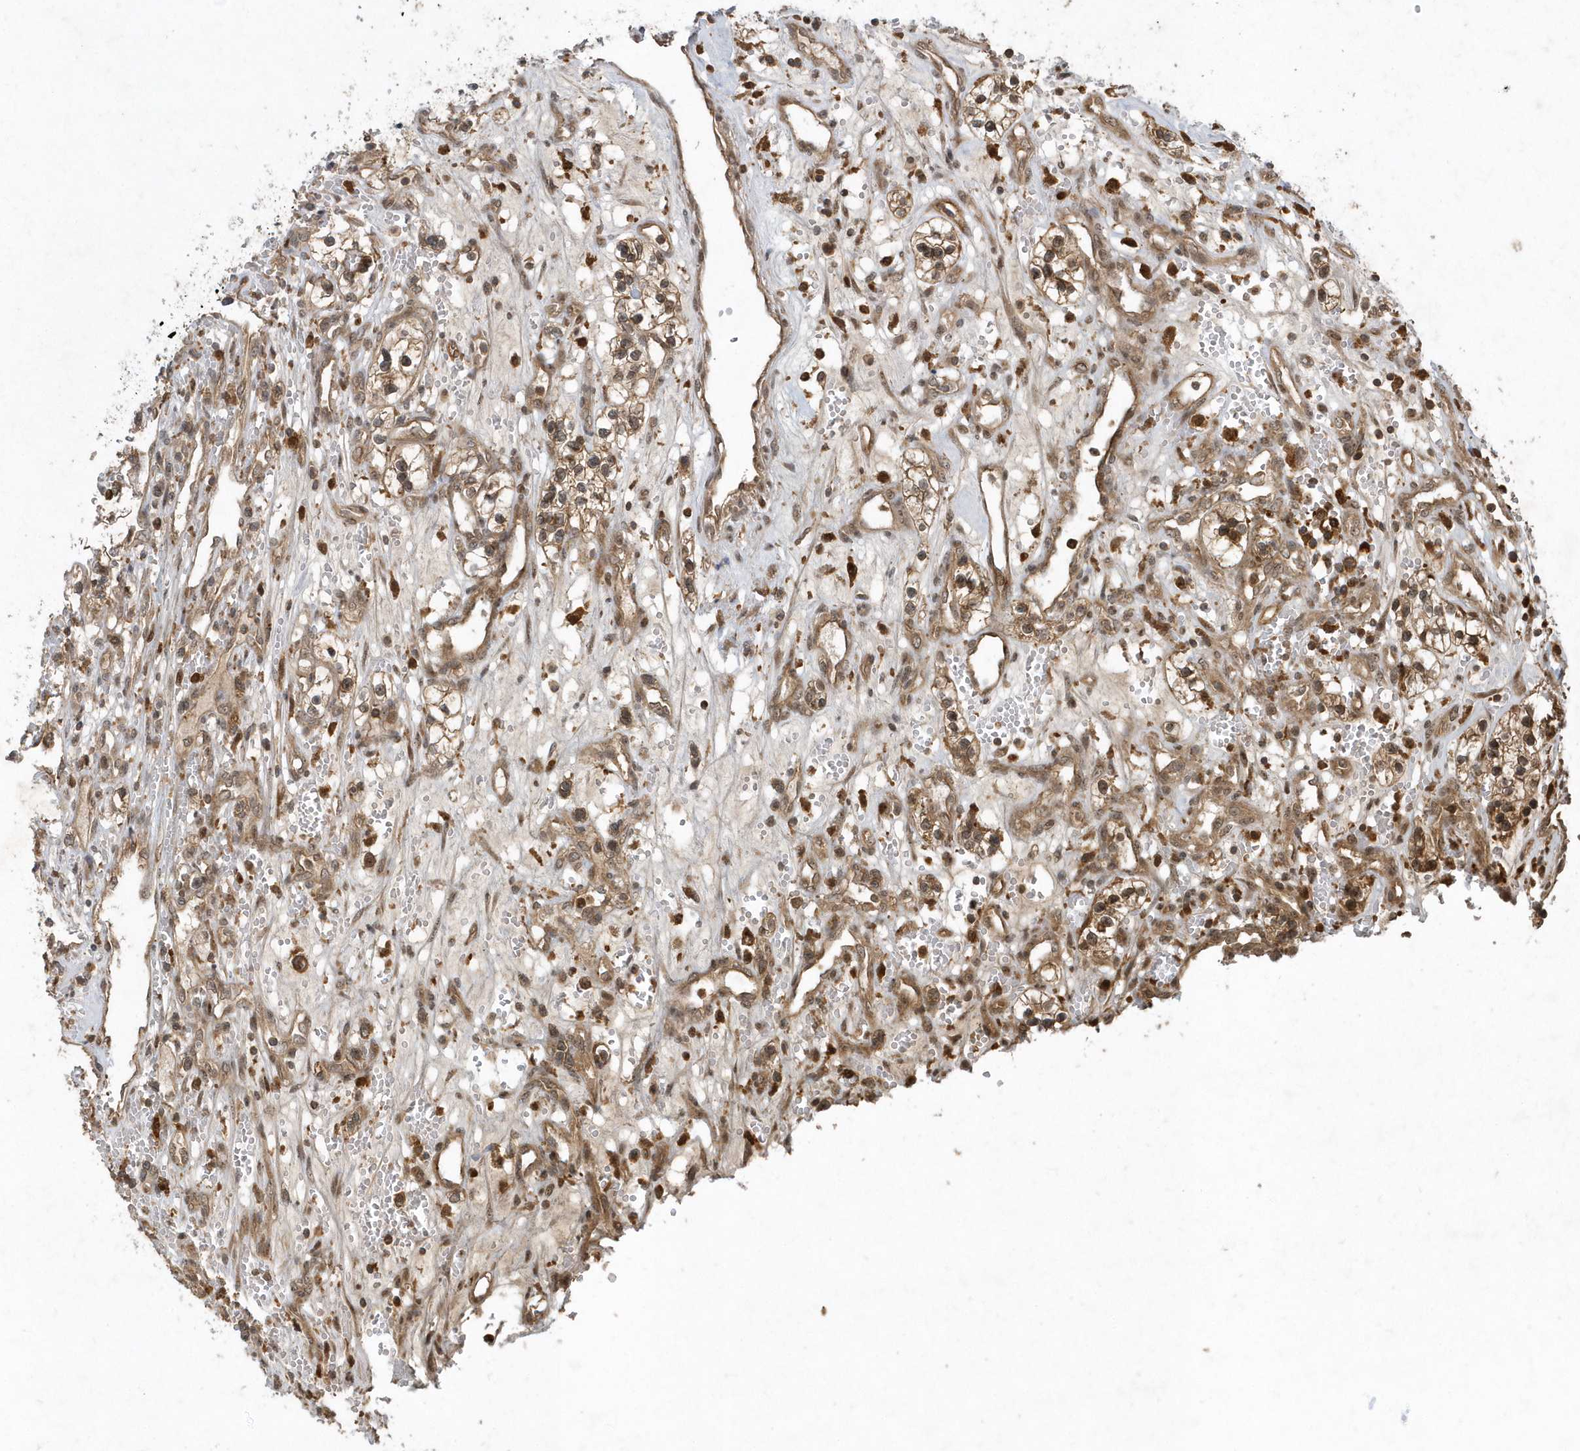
{"staining": {"intensity": "moderate", "quantity": ">75%", "location": "cytoplasmic/membranous,nuclear"}, "tissue": "renal cancer", "cell_type": "Tumor cells", "image_type": "cancer", "snomed": [{"axis": "morphology", "description": "Adenocarcinoma, NOS"}, {"axis": "topography", "description": "Kidney"}], "caption": "Tumor cells exhibit moderate cytoplasmic/membranous and nuclear expression in approximately >75% of cells in renal adenocarcinoma.", "gene": "LACC1", "patient": {"sex": "female", "age": 57}}